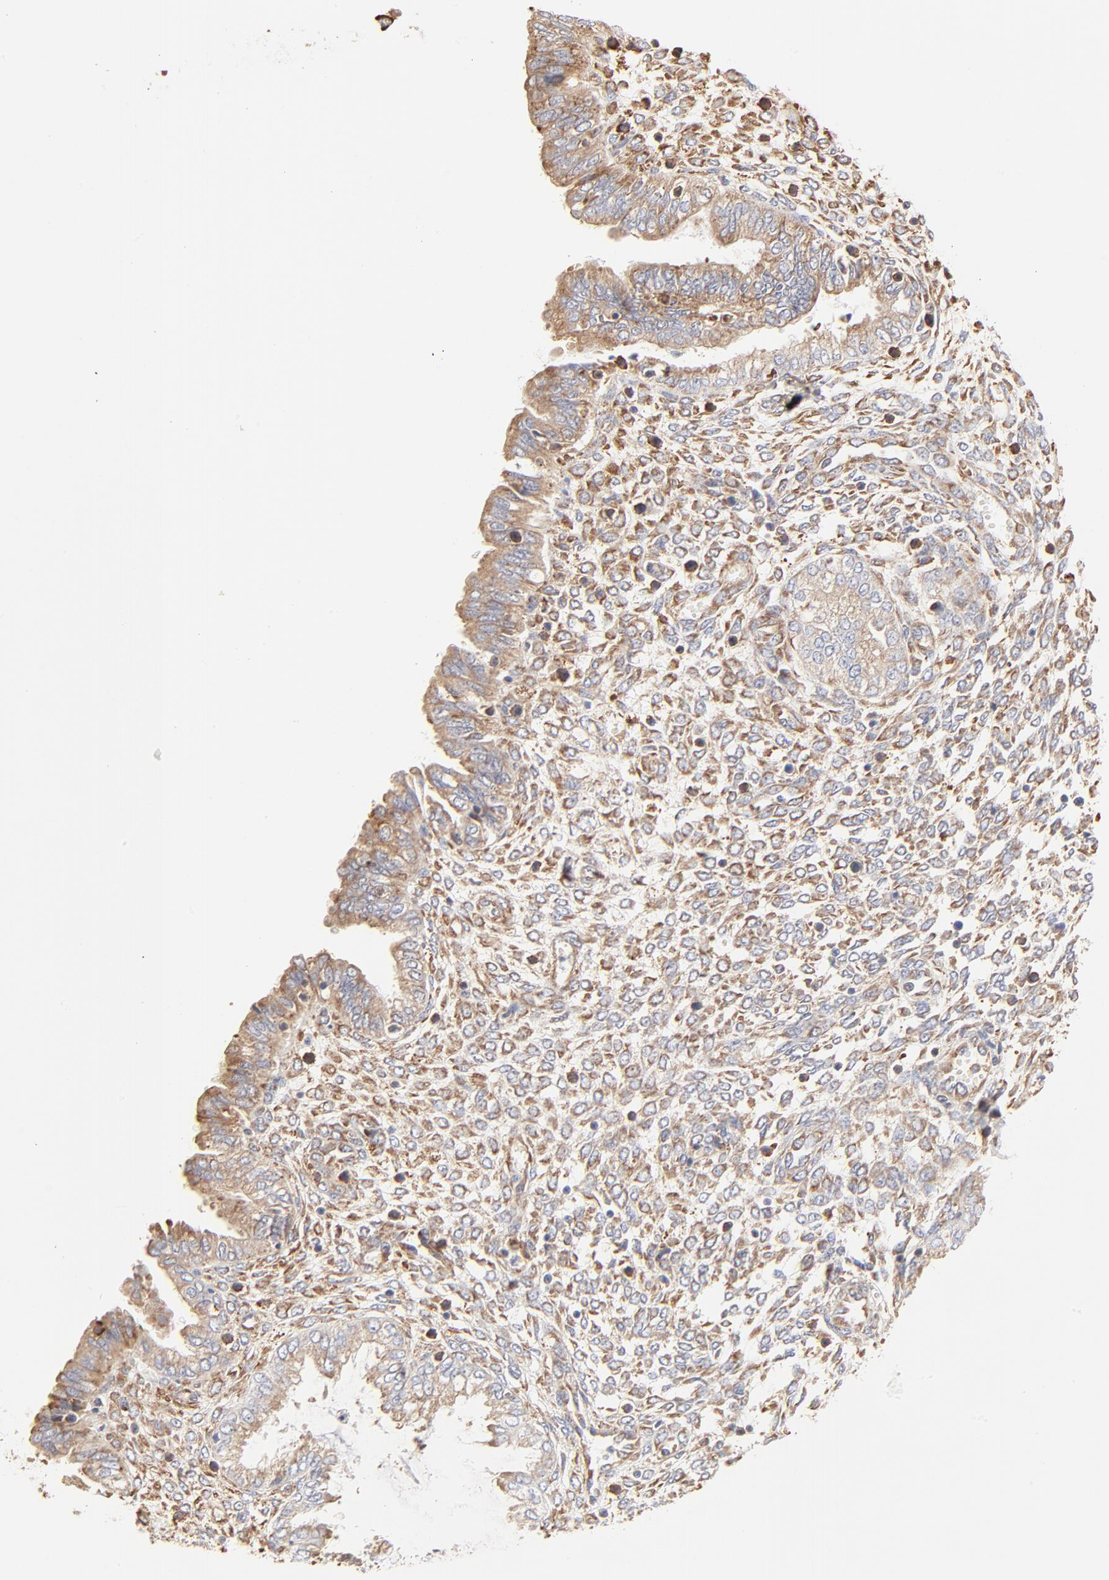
{"staining": {"intensity": "moderate", "quantity": ">75%", "location": "cytoplasmic/membranous"}, "tissue": "endometrium", "cell_type": "Cells in endometrial stroma", "image_type": "normal", "snomed": [{"axis": "morphology", "description": "Normal tissue, NOS"}, {"axis": "topography", "description": "Endometrium"}], "caption": "A brown stain labels moderate cytoplasmic/membranous positivity of a protein in cells in endometrial stroma of benign human endometrium. The staining is performed using DAB brown chromogen to label protein expression. The nuclei are counter-stained blue using hematoxylin.", "gene": "RPS20", "patient": {"sex": "female", "age": 33}}